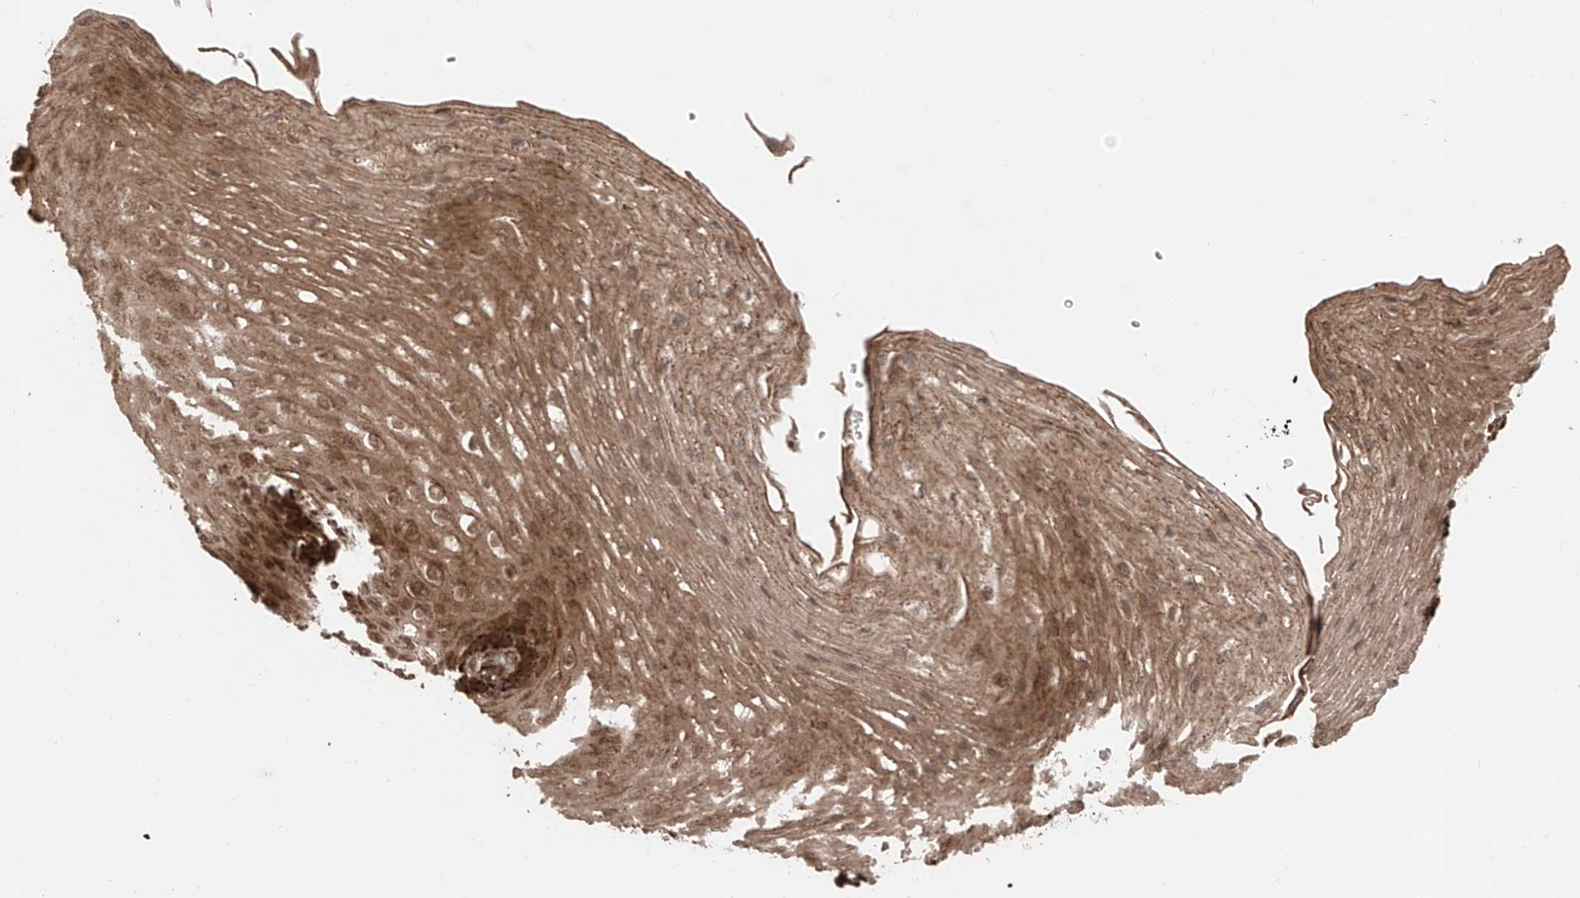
{"staining": {"intensity": "strong", "quantity": "25%-75%", "location": "cytoplasmic/membranous,nuclear"}, "tissue": "esophagus", "cell_type": "Squamous epithelial cells", "image_type": "normal", "snomed": [{"axis": "morphology", "description": "Normal tissue, NOS"}, {"axis": "topography", "description": "Esophagus"}], "caption": "Squamous epithelial cells show high levels of strong cytoplasmic/membranous,nuclear positivity in approximately 25%-75% of cells in normal esophagus.", "gene": "ZSCAN29", "patient": {"sex": "female", "age": 66}}